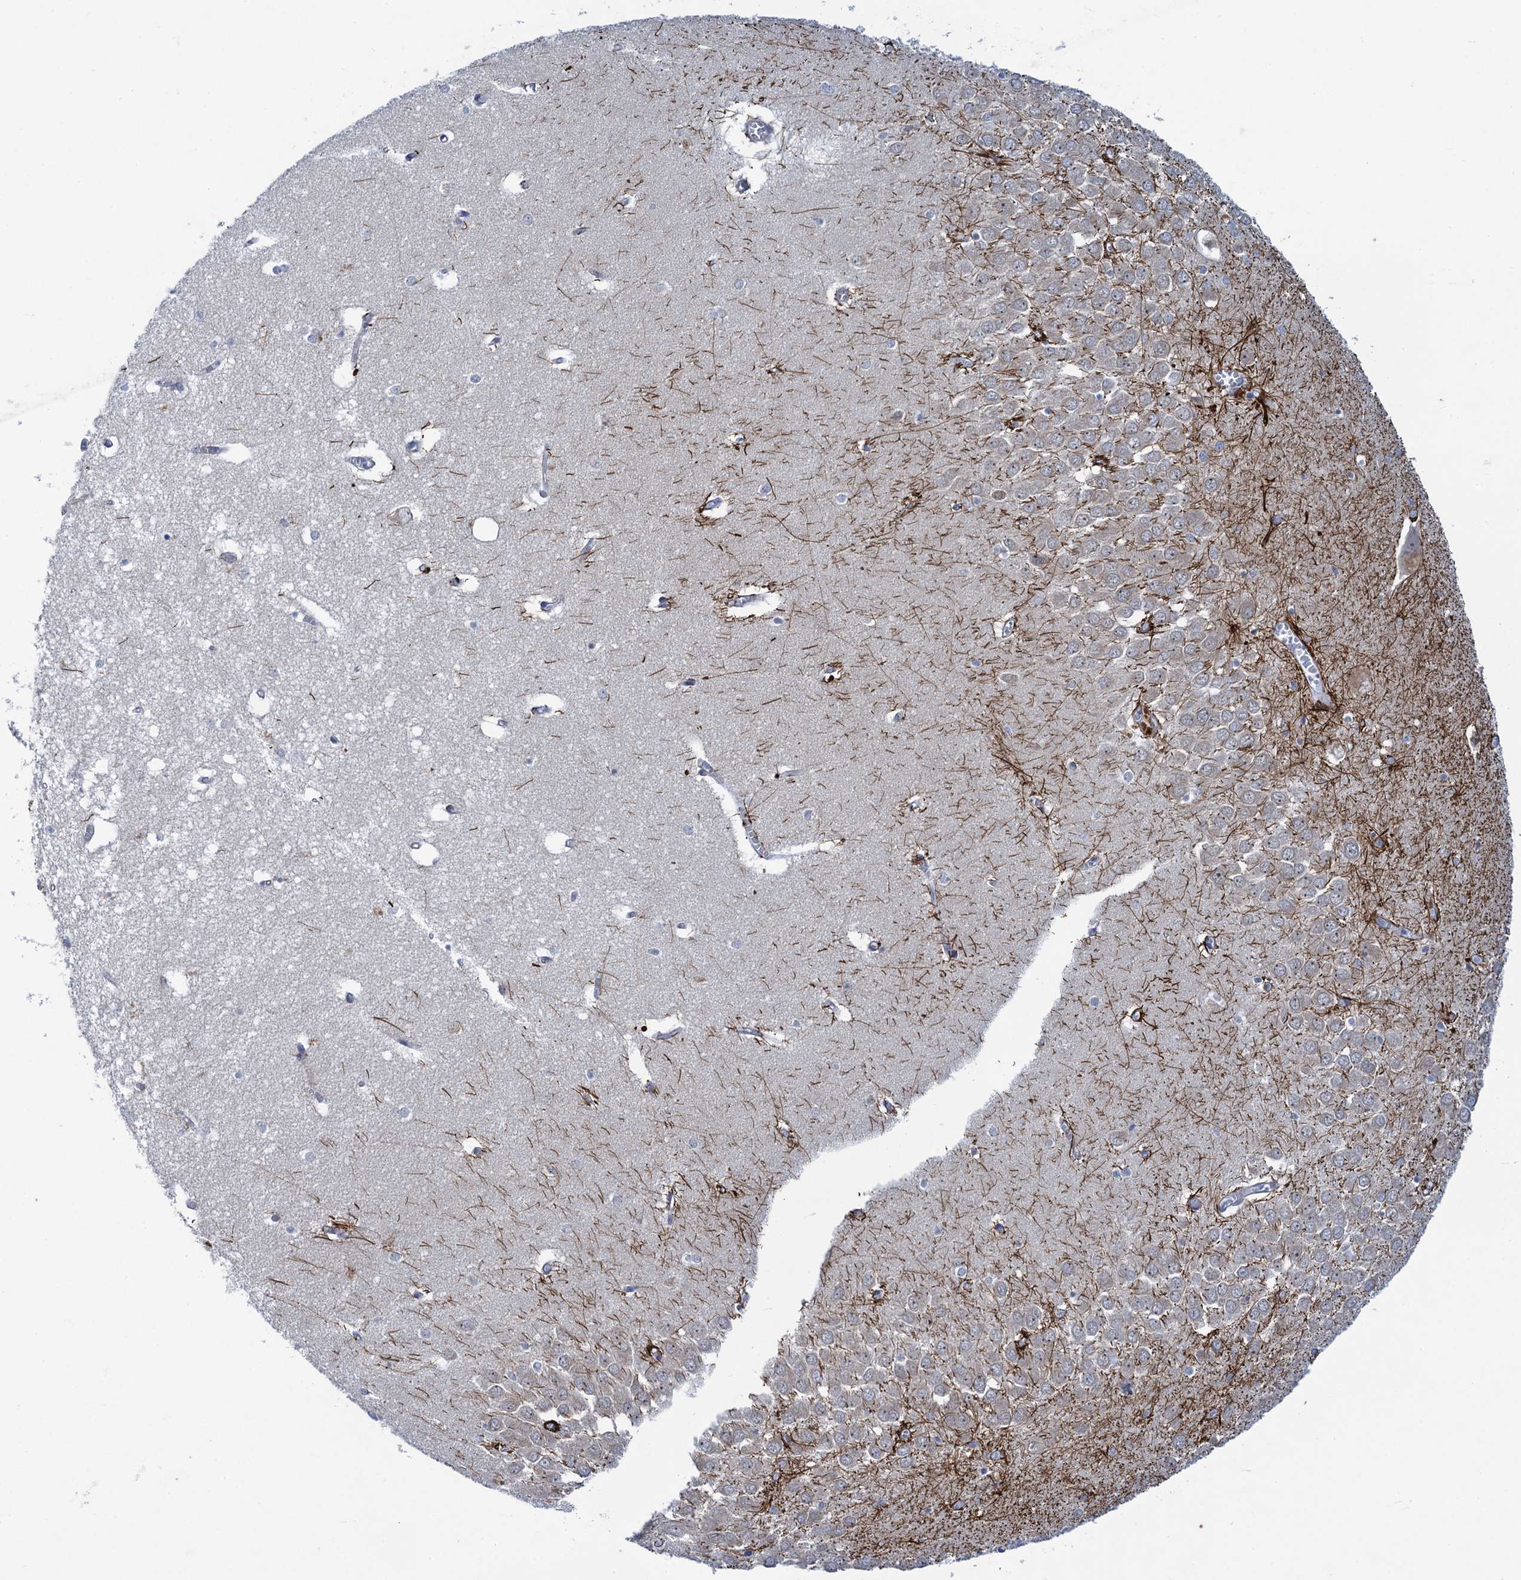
{"staining": {"intensity": "negative", "quantity": "none", "location": "none"}, "tissue": "hippocampus", "cell_type": "Glial cells", "image_type": "normal", "snomed": [{"axis": "morphology", "description": "Normal tissue, NOS"}, {"axis": "topography", "description": "Hippocampus"}], "caption": "DAB immunohistochemical staining of unremarkable hippocampus displays no significant expression in glial cells. (DAB immunohistochemistry, high magnification).", "gene": "QPCTL", "patient": {"sex": "male", "age": 70}}